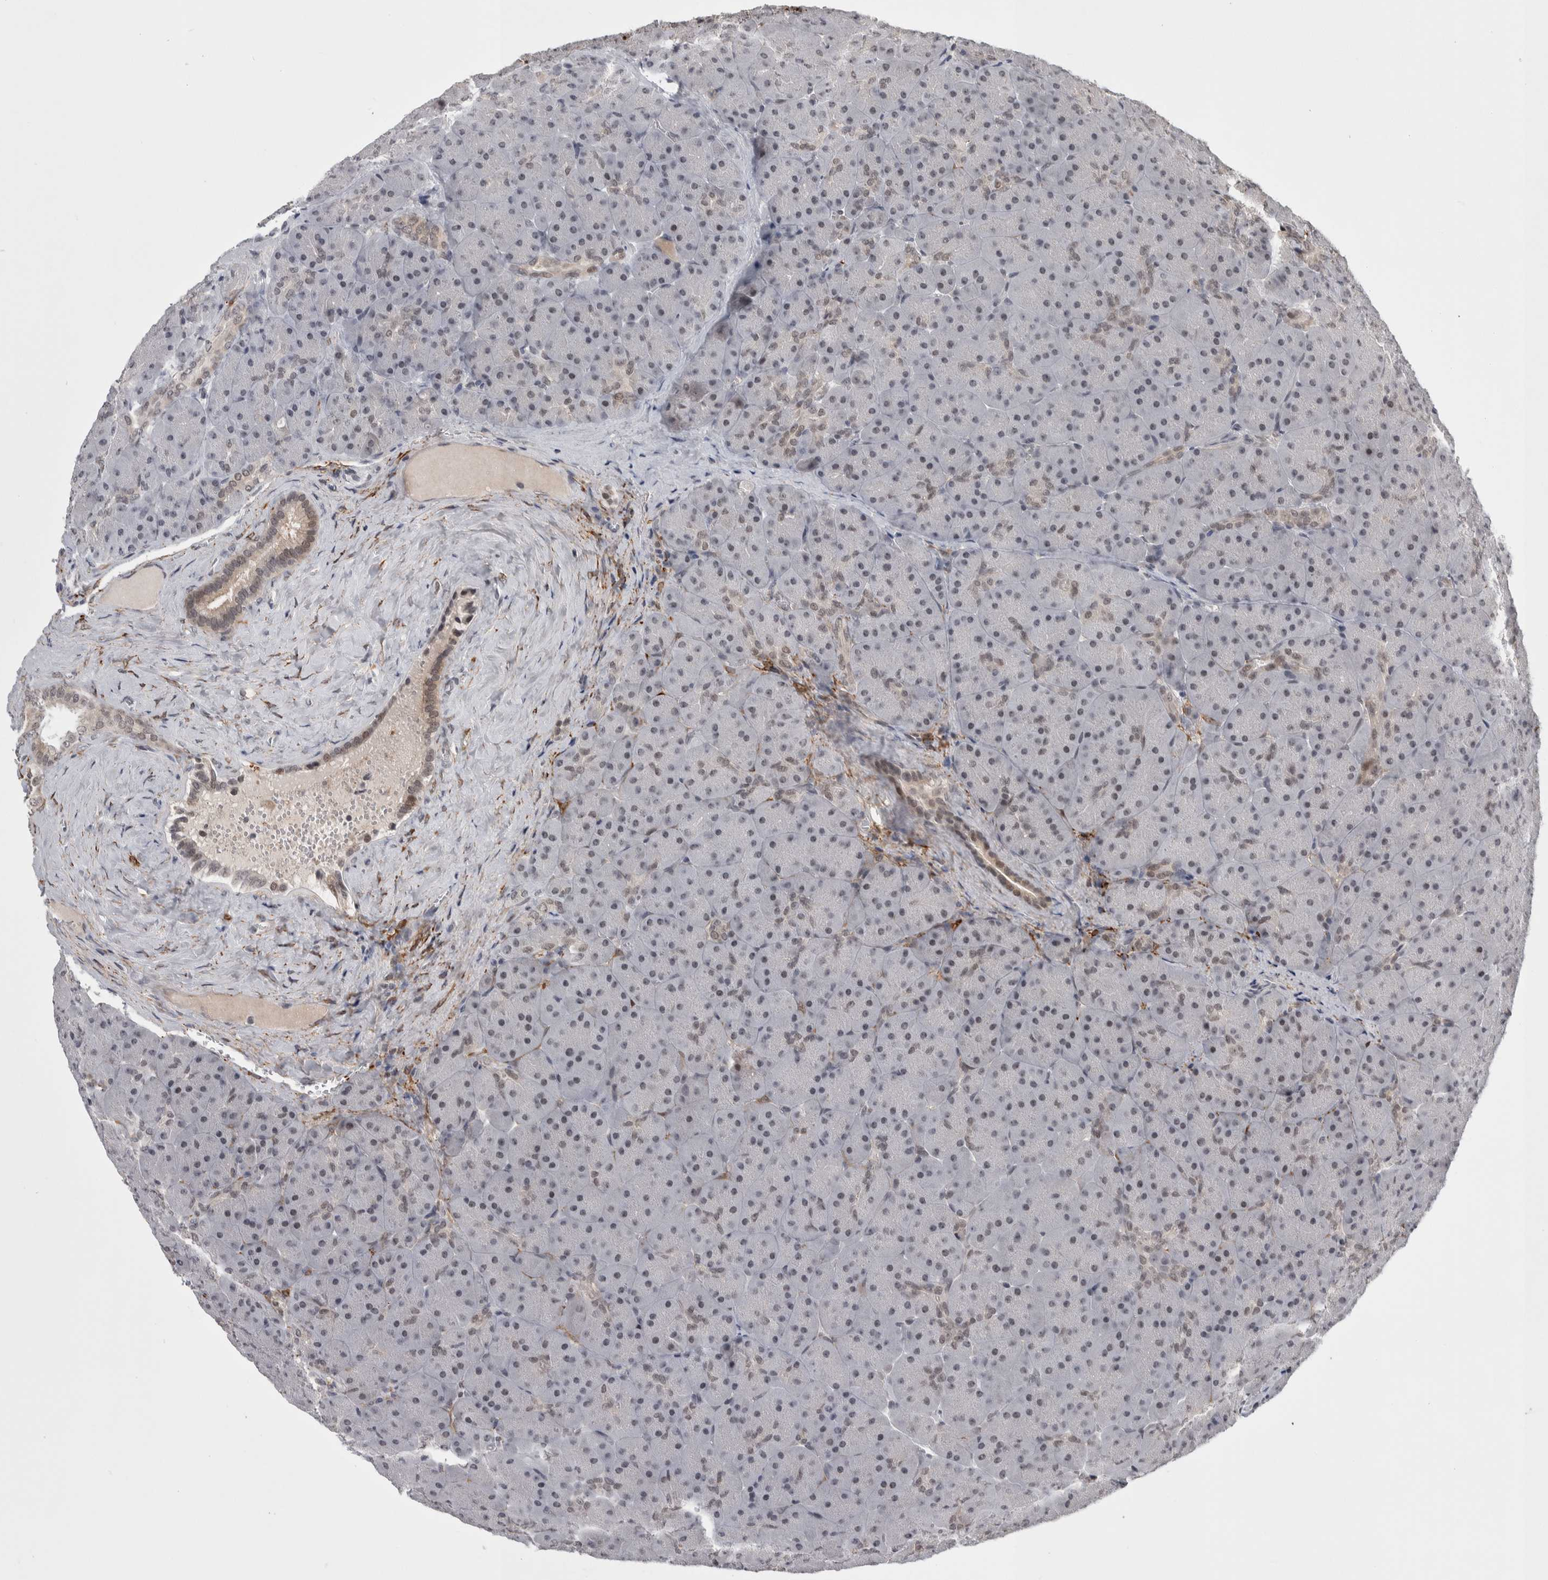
{"staining": {"intensity": "weak", "quantity": "25%-75%", "location": "nuclear"}, "tissue": "pancreas", "cell_type": "Exocrine glandular cells", "image_type": "normal", "snomed": [{"axis": "morphology", "description": "Normal tissue, NOS"}, {"axis": "topography", "description": "Pancreas"}], "caption": "This photomicrograph reveals immunohistochemistry (IHC) staining of normal pancreas, with low weak nuclear staining in about 25%-75% of exocrine glandular cells.", "gene": "ZSCAN21", "patient": {"sex": "male", "age": 66}}